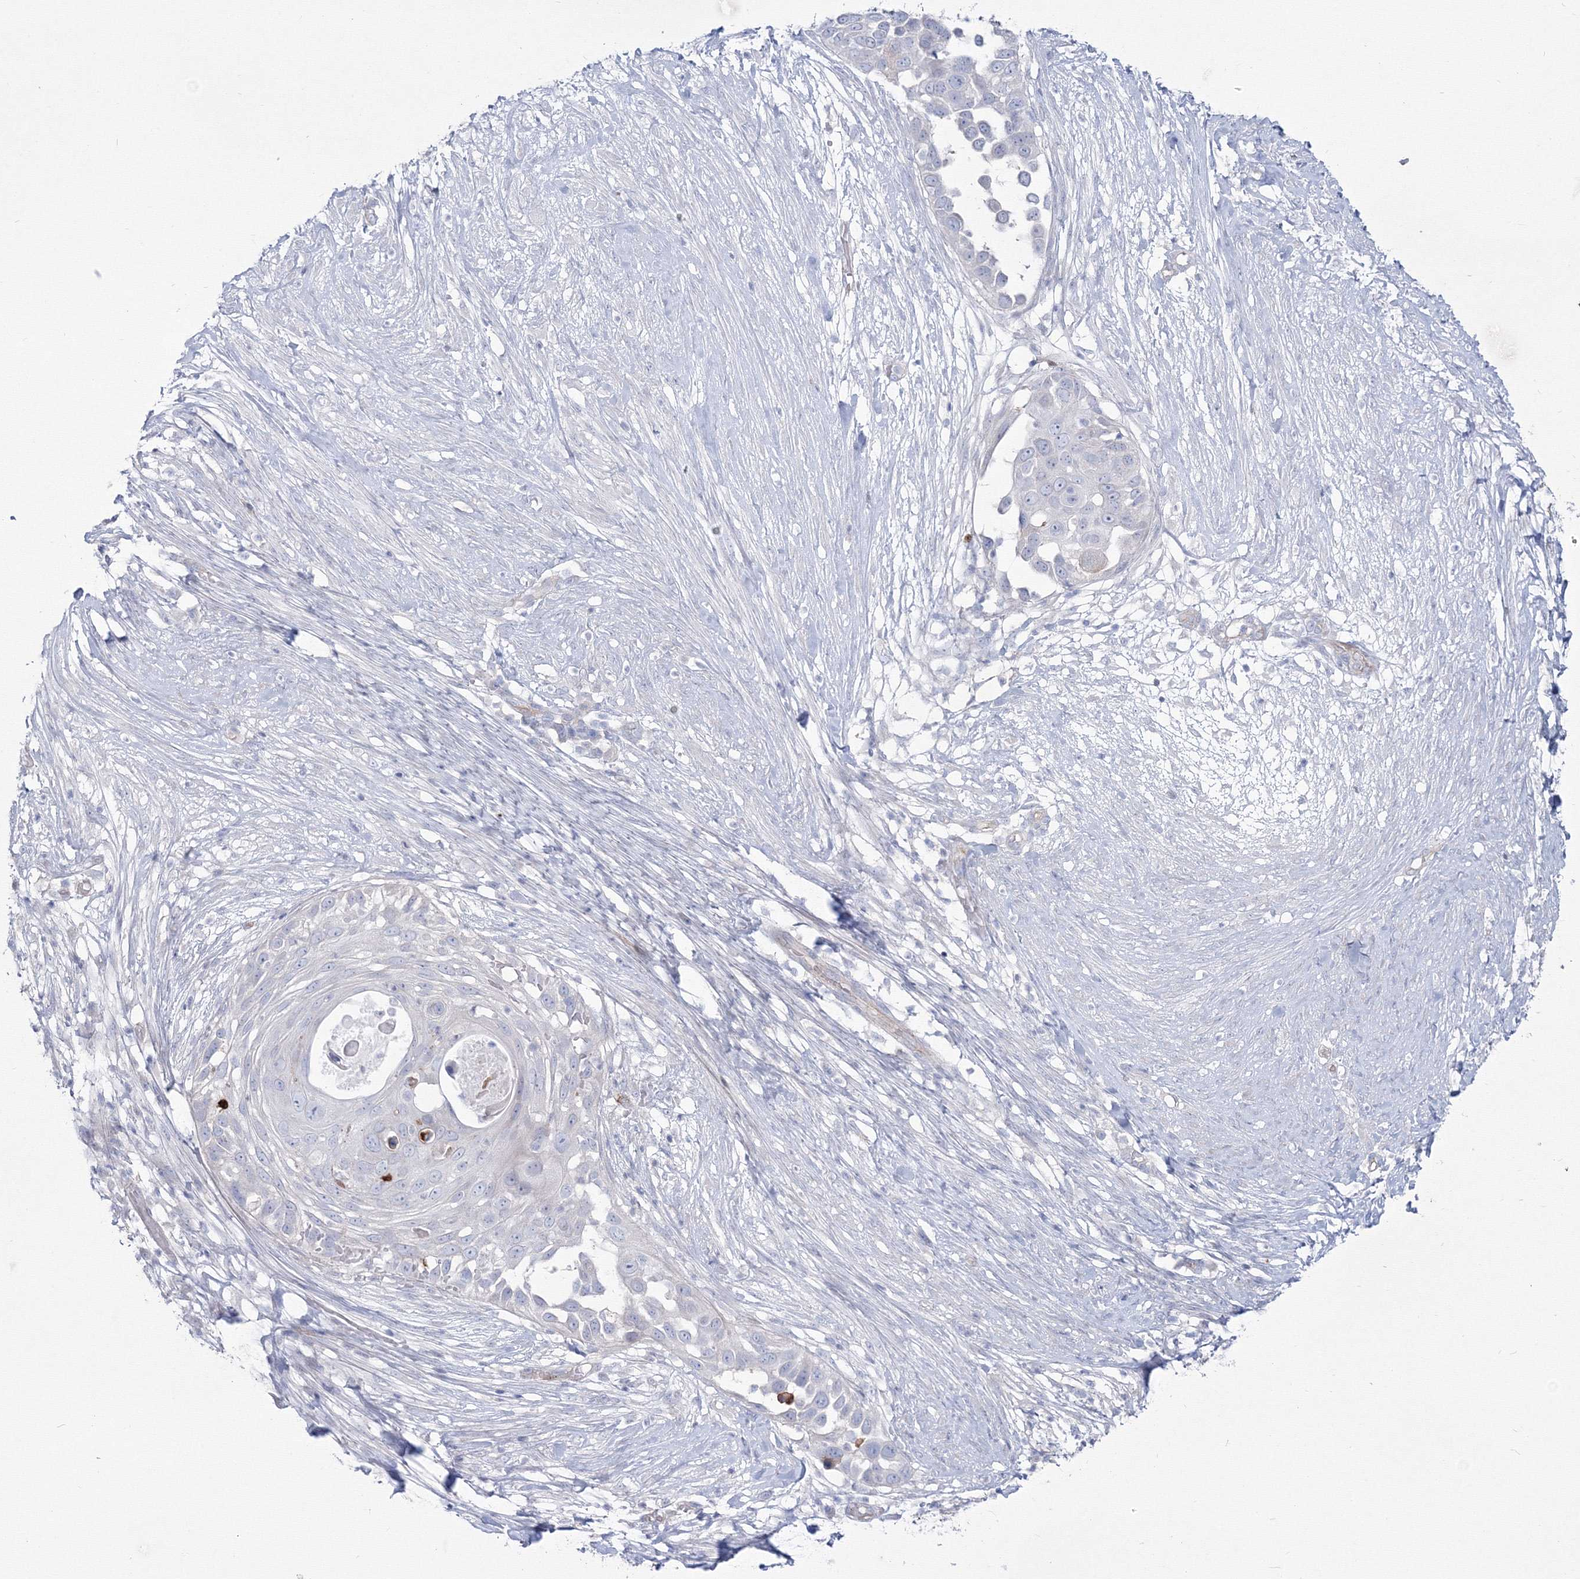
{"staining": {"intensity": "negative", "quantity": "none", "location": "none"}, "tissue": "skin cancer", "cell_type": "Tumor cells", "image_type": "cancer", "snomed": [{"axis": "morphology", "description": "Squamous cell carcinoma, NOS"}, {"axis": "topography", "description": "Skin"}], "caption": "DAB (3,3'-diaminobenzidine) immunohistochemical staining of human skin cancer exhibits no significant expression in tumor cells.", "gene": "HYAL2", "patient": {"sex": "female", "age": 44}}